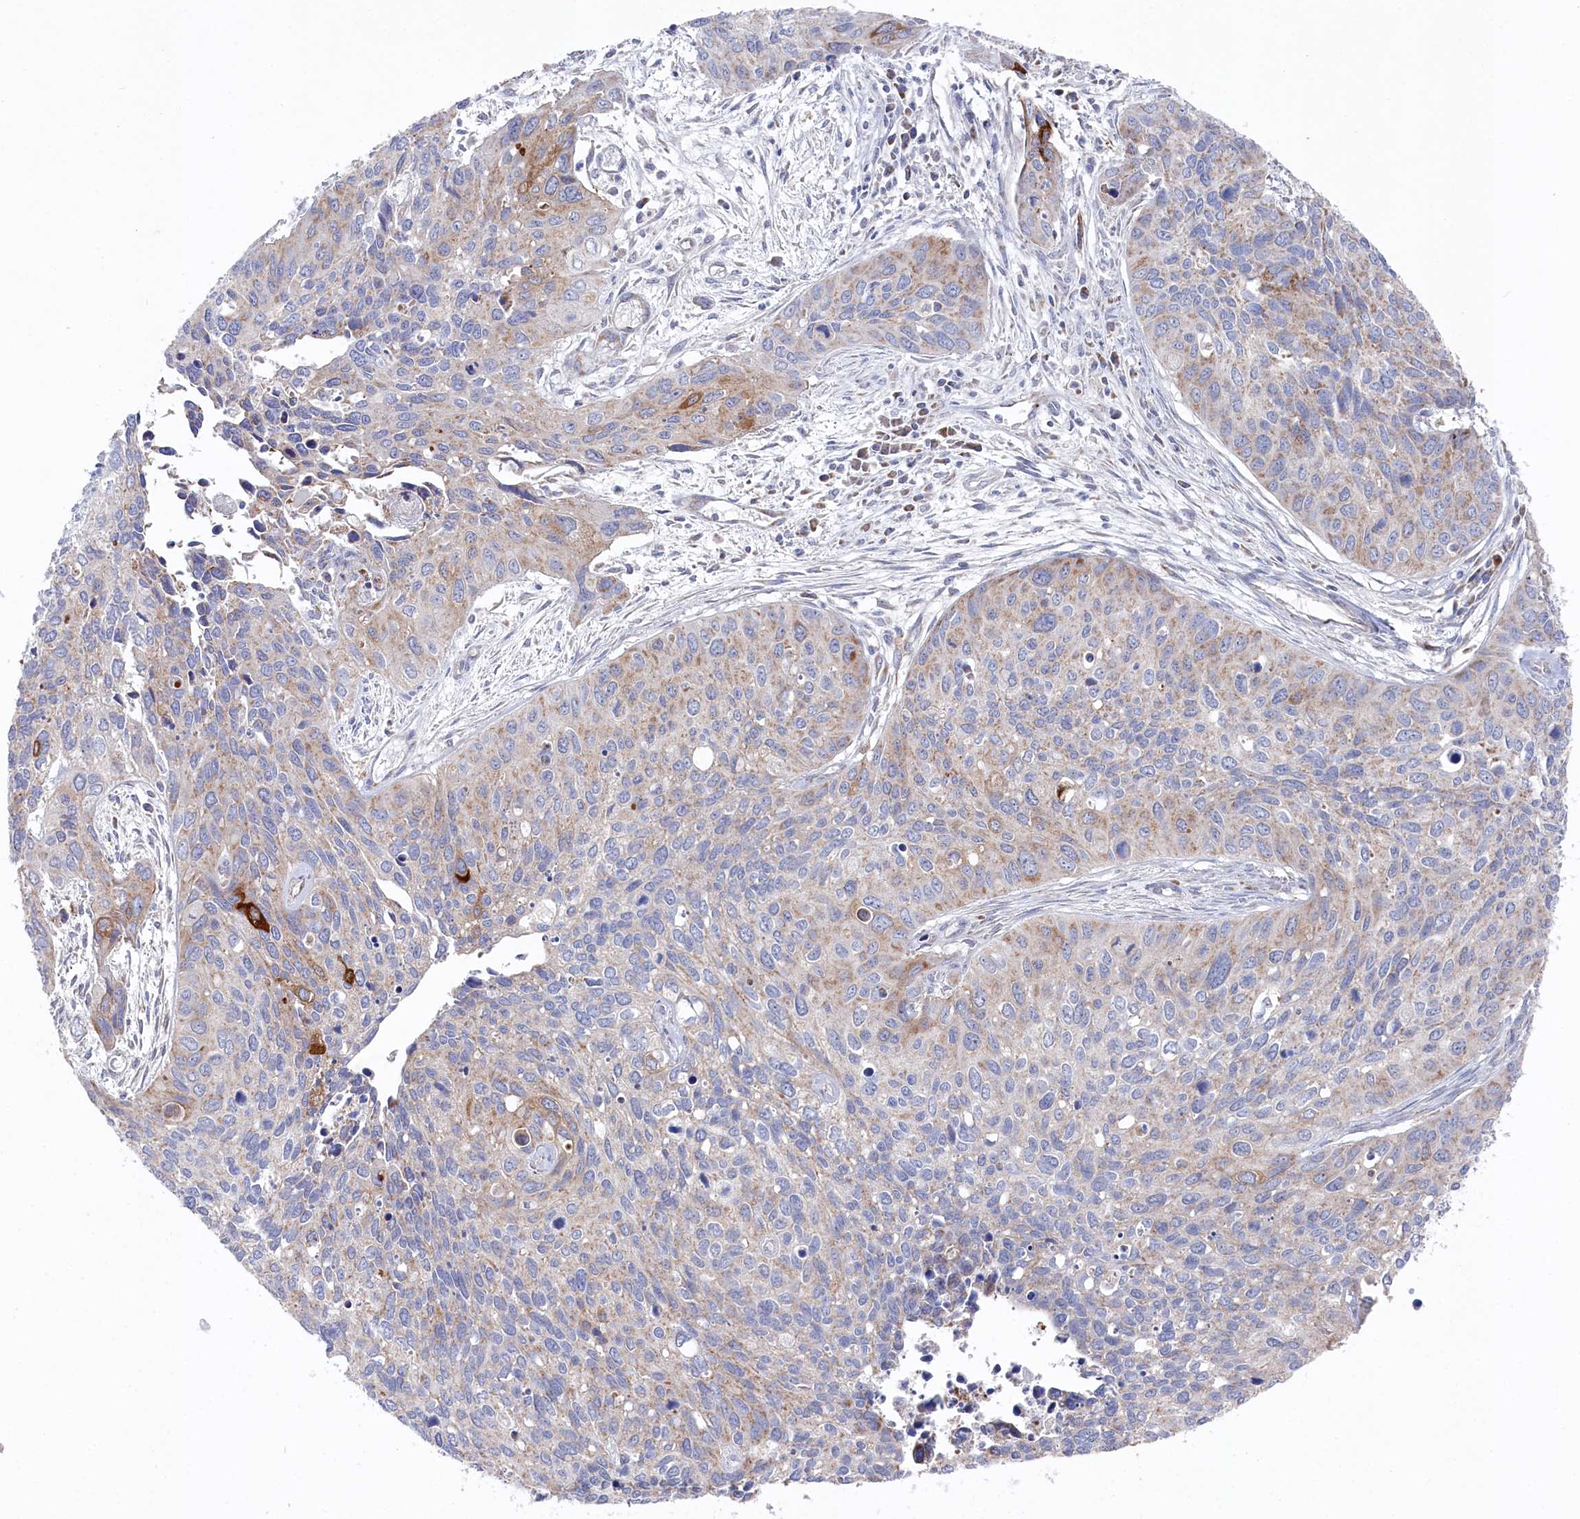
{"staining": {"intensity": "strong", "quantity": "<25%", "location": "cytoplasmic/membranous"}, "tissue": "cervical cancer", "cell_type": "Tumor cells", "image_type": "cancer", "snomed": [{"axis": "morphology", "description": "Squamous cell carcinoma, NOS"}, {"axis": "topography", "description": "Cervix"}], "caption": "Human squamous cell carcinoma (cervical) stained with a protein marker exhibits strong staining in tumor cells.", "gene": "GLS2", "patient": {"sex": "female", "age": 55}}